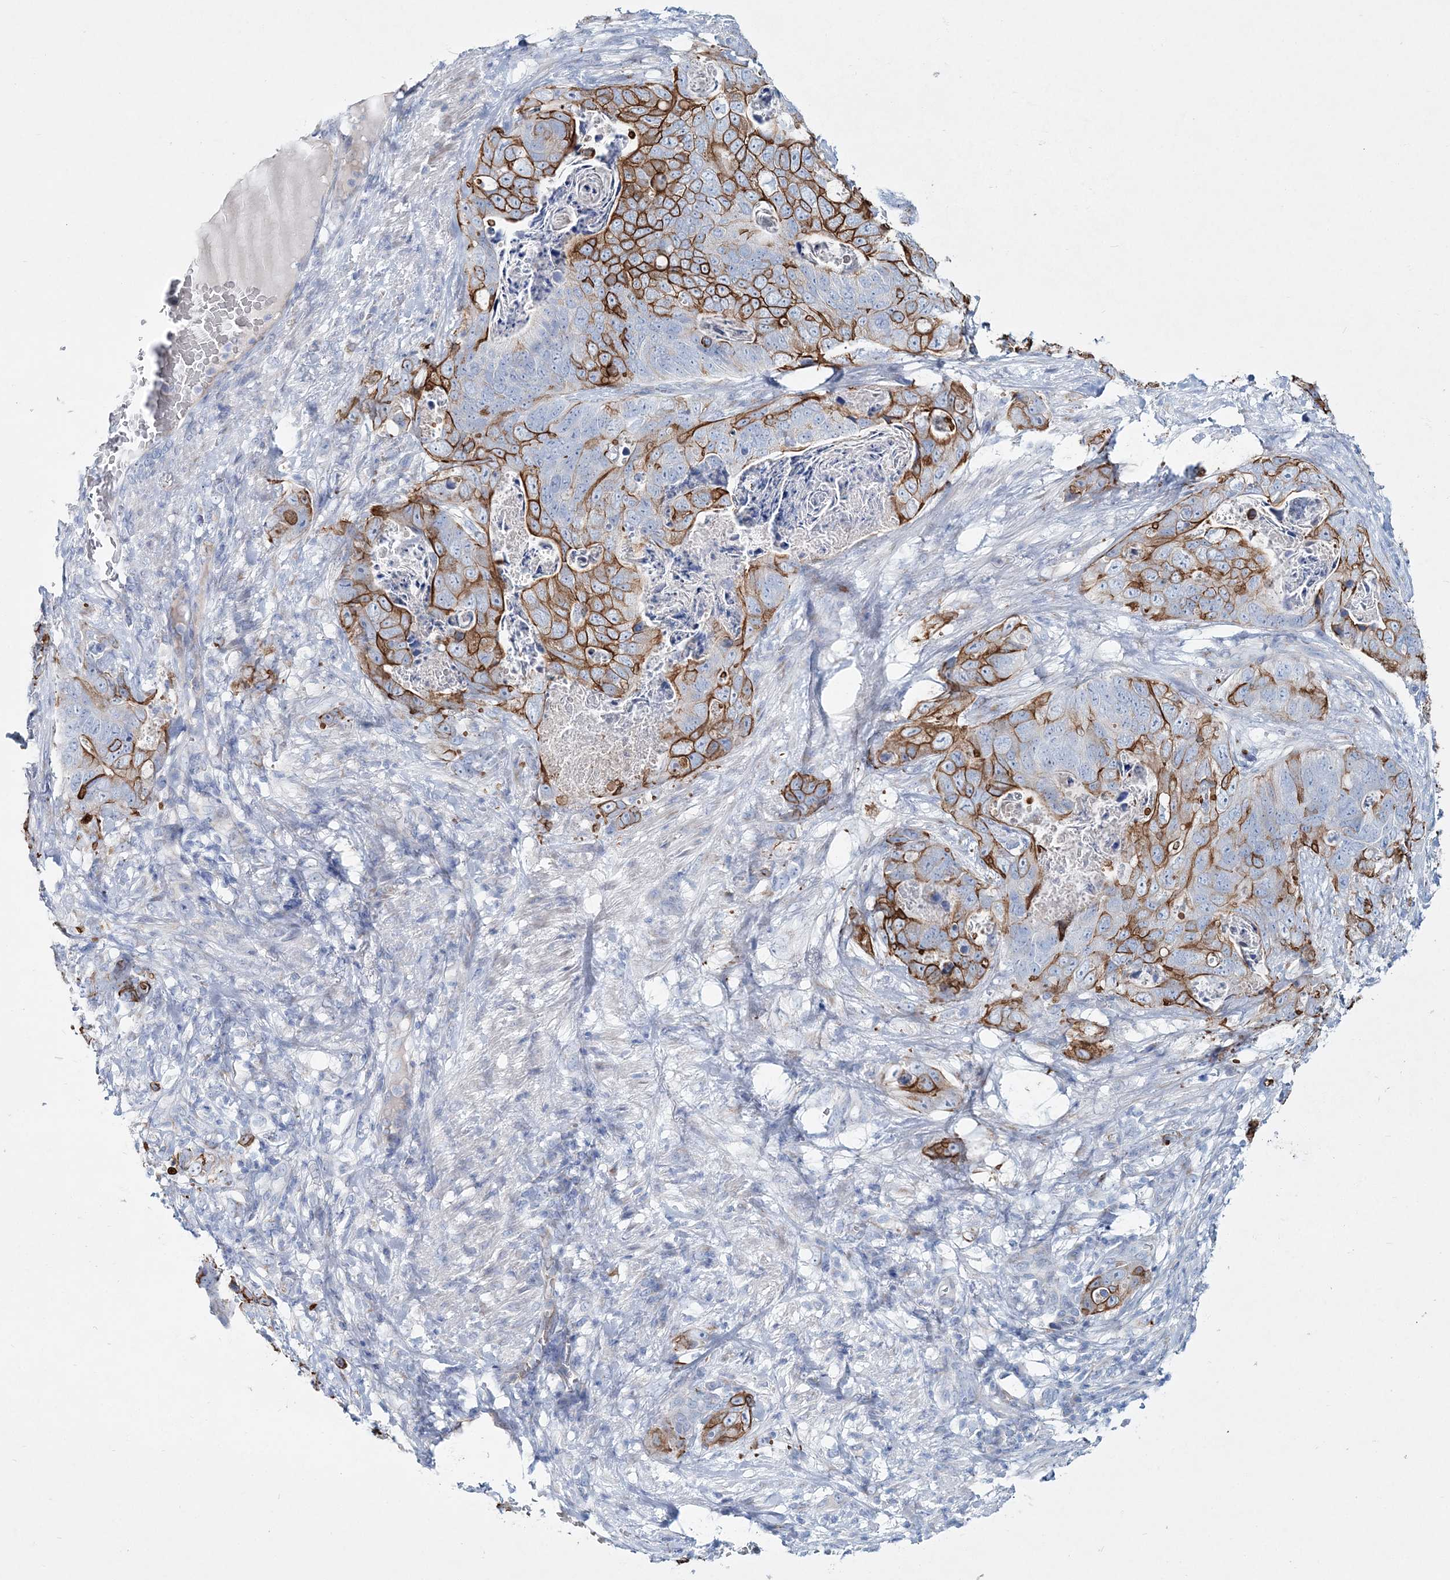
{"staining": {"intensity": "strong", "quantity": "25%-75%", "location": "cytoplasmic/membranous"}, "tissue": "stomach cancer", "cell_type": "Tumor cells", "image_type": "cancer", "snomed": [{"axis": "morphology", "description": "Normal tissue, NOS"}, {"axis": "morphology", "description": "Adenocarcinoma, NOS"}, {"axis": "topography", "description": "Stomach"}], "caption": "There is high levels of strong cytoplasmic/membranous expression in tumor cells of stomach cancer (adenocarcinoma), as demonstrated by immunohistochemical staining (brown color).", "gene": "ADGRL1", "patient": {"sex": "female", "age": 89}}